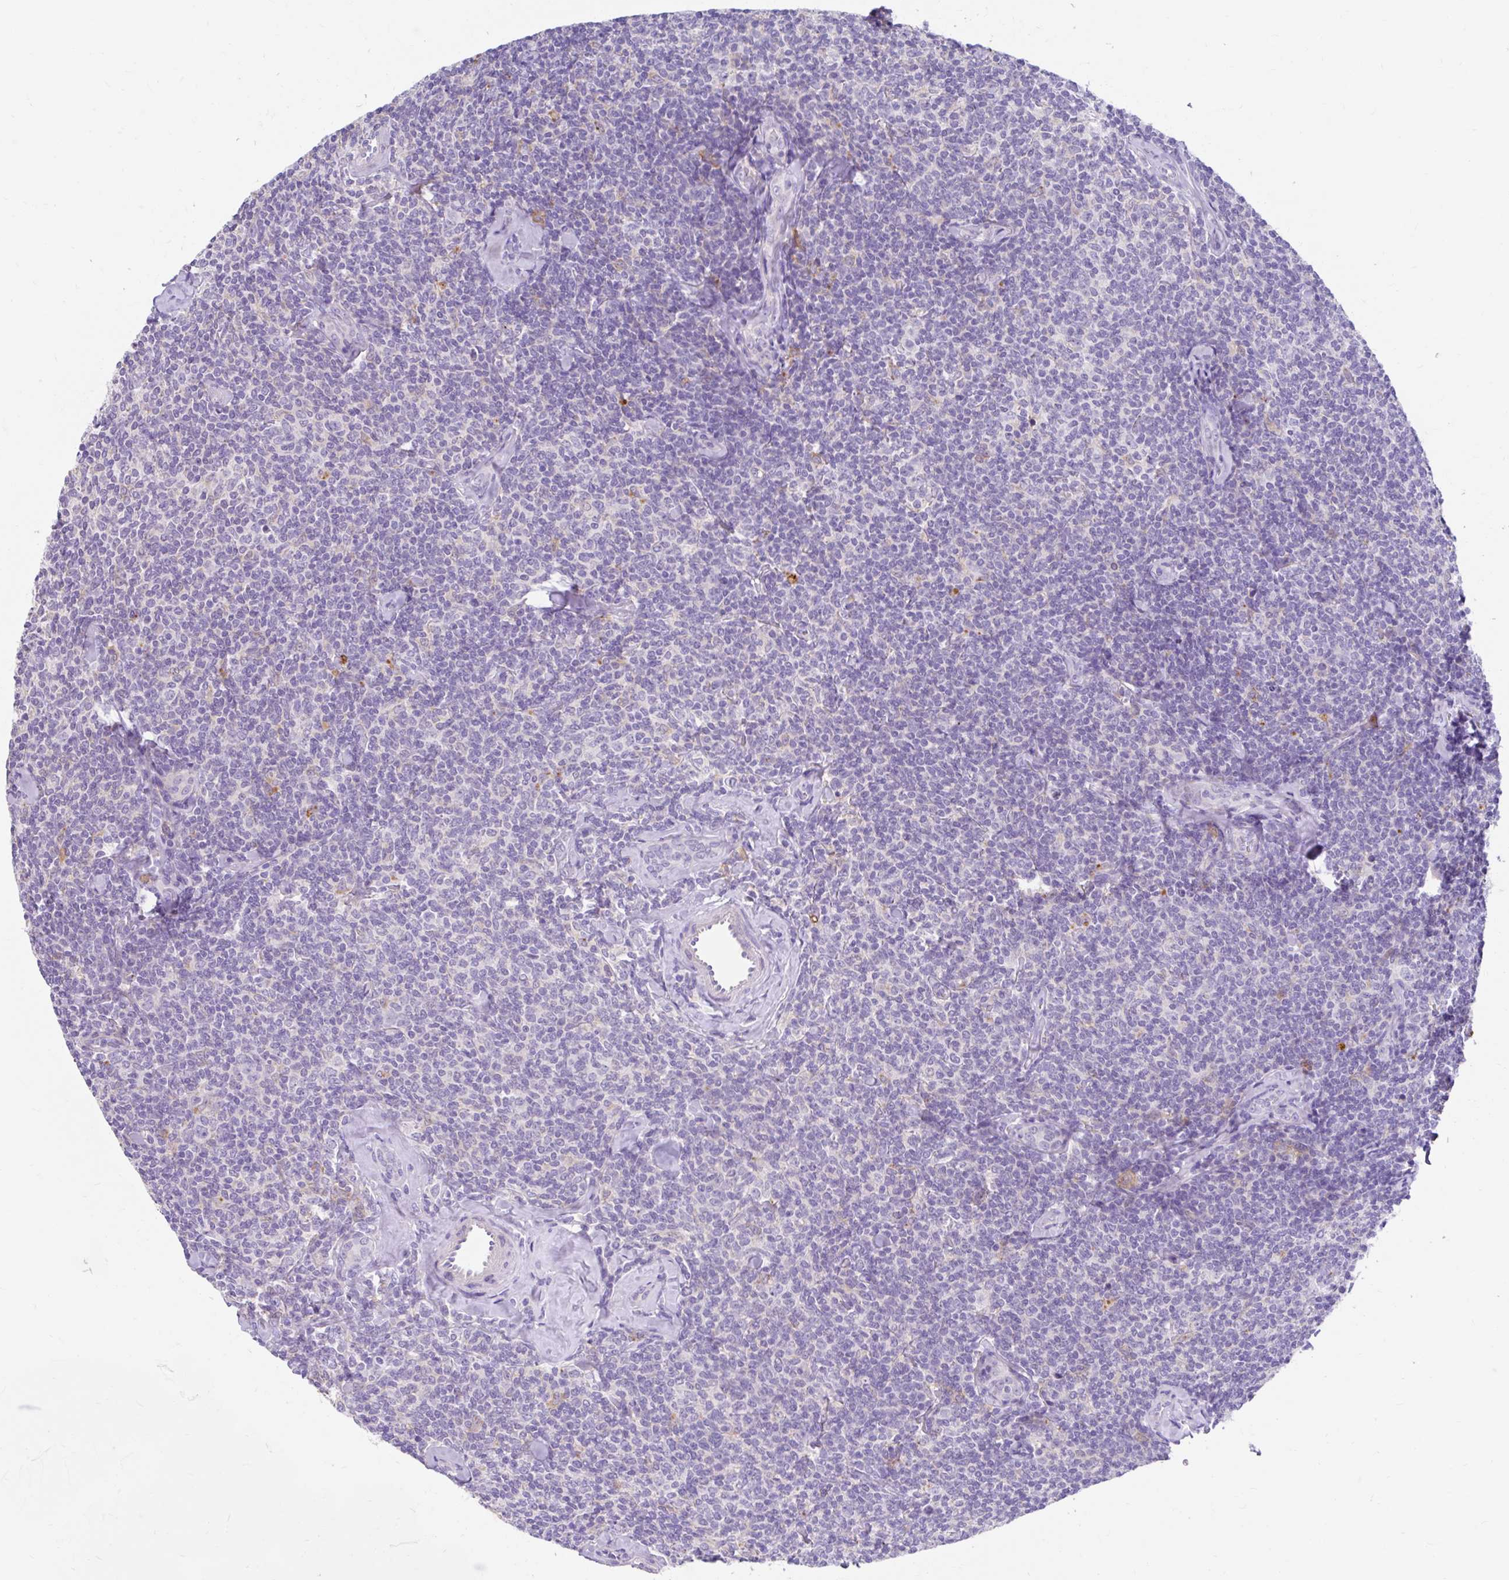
{"staining": {"intensity": "negative", "quantity": "none", "location": "none"}, "tissue": "lymphoma", "cell_type": "Tumor cells", "image_type": "cancer", "snomed": [{"axis": "morphology", "description": "Malignant lymphoma, non-Hodgkin's type, Low grade"}, {"axis": "topography", "description": "Lymph node"}], "caption": "A histopathology image of malignant lymphoma, non-Hodgkin's type (low-grade) stained for a protein demonstrates no brown staining in tumor cells.", "gene": "ZNF33A", "patient": {"sex": "female", "age": 56}}